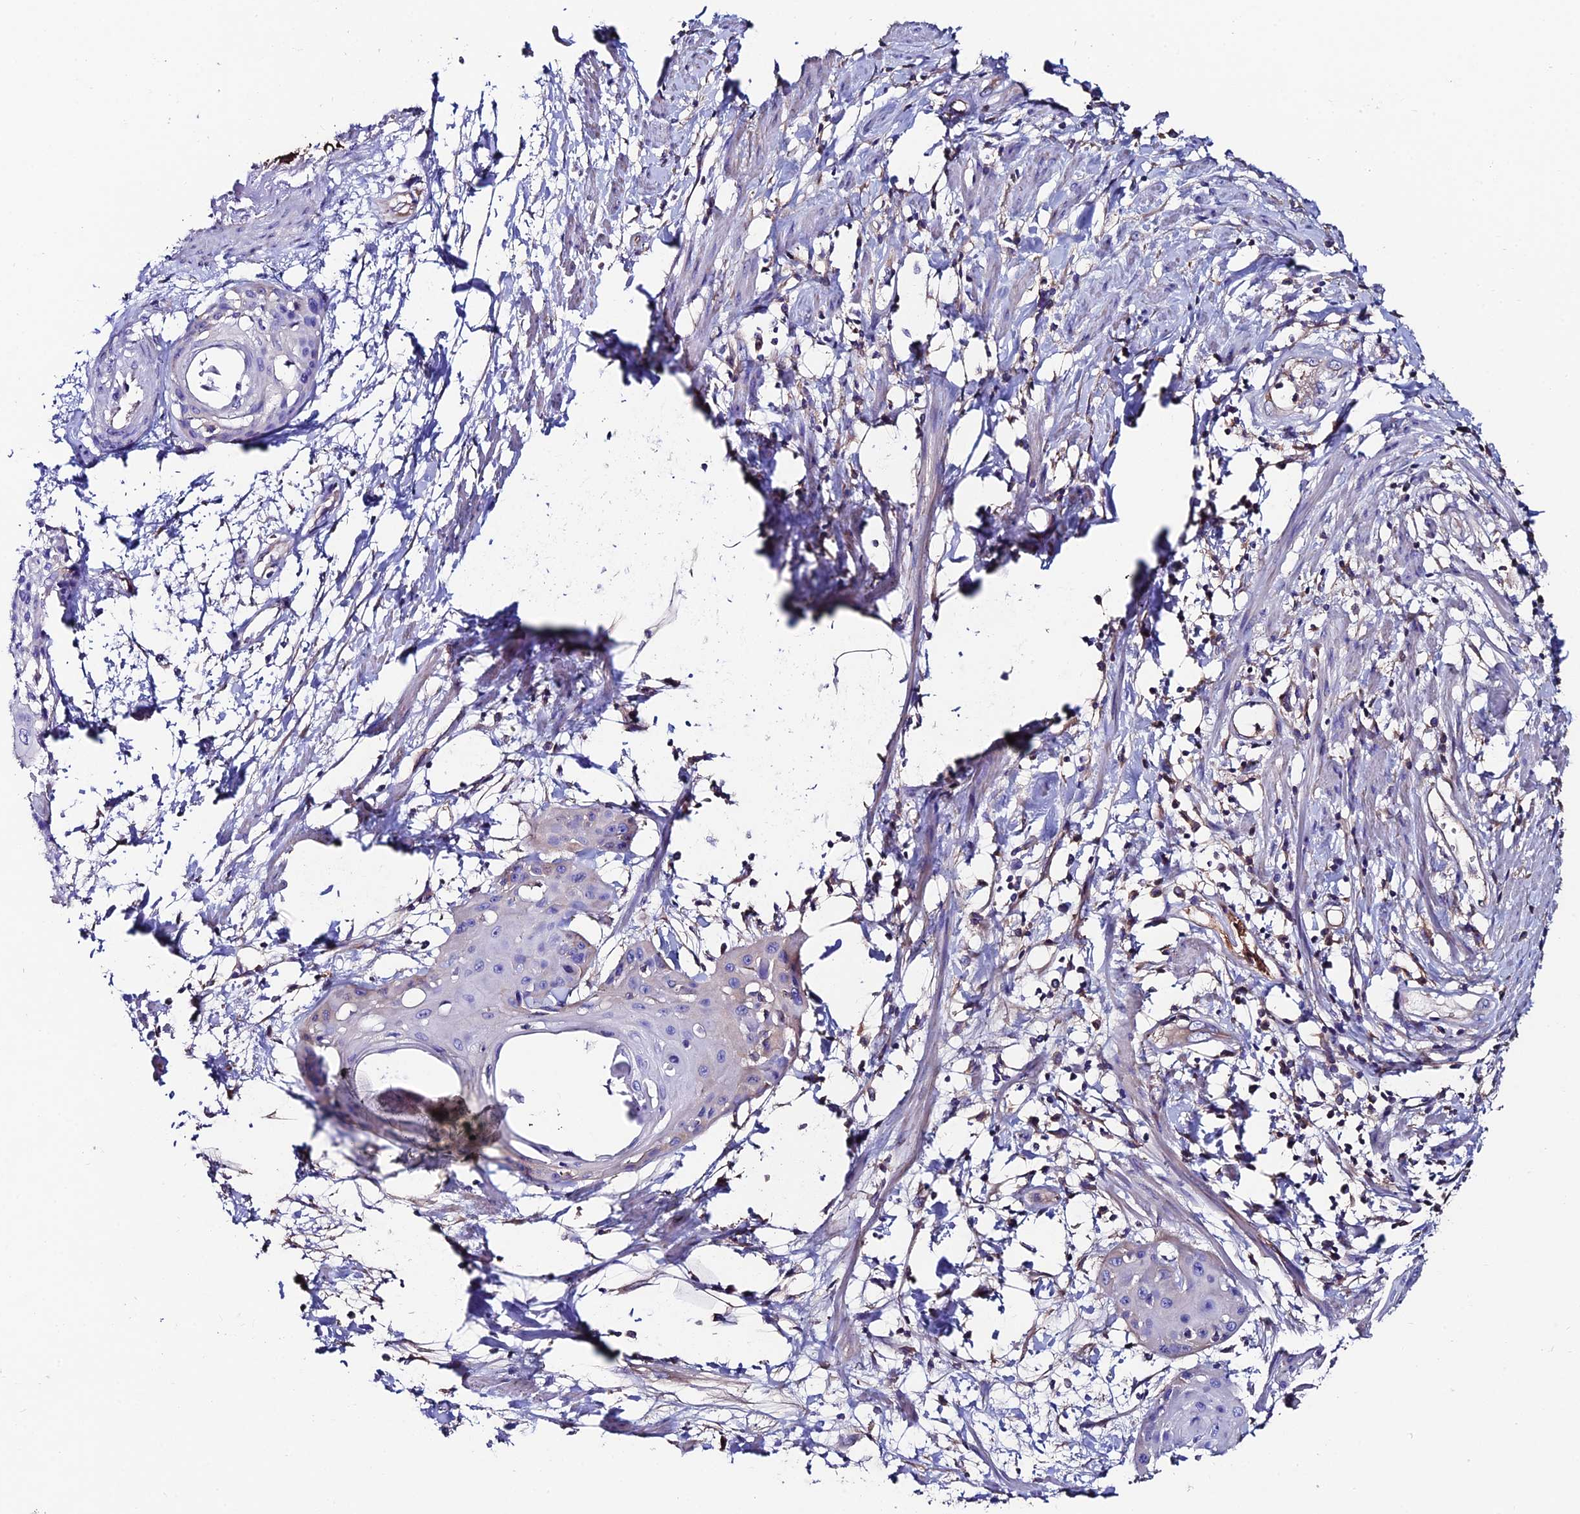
{"staining": {"intensity": "negative", "quantity": "none", "location": "none"}, "tissue": "cervical cancer", "cell_type": "Tumor cells", "image_type": "cancer", "snomed": [{"axis": "morphology", "description": "Squamous cell carcinoma, NOS"}, {"axis": "topography", "description": "Cervix"}], "caption": "Immunohistochemistry image of neoplastic tissue: human cervical squamous cell carcinoma stained with DAB shows no significant protein staining in tumor cells.", "gene": "SLC25A16", "patient": {"sex": "female", "age": 57}}